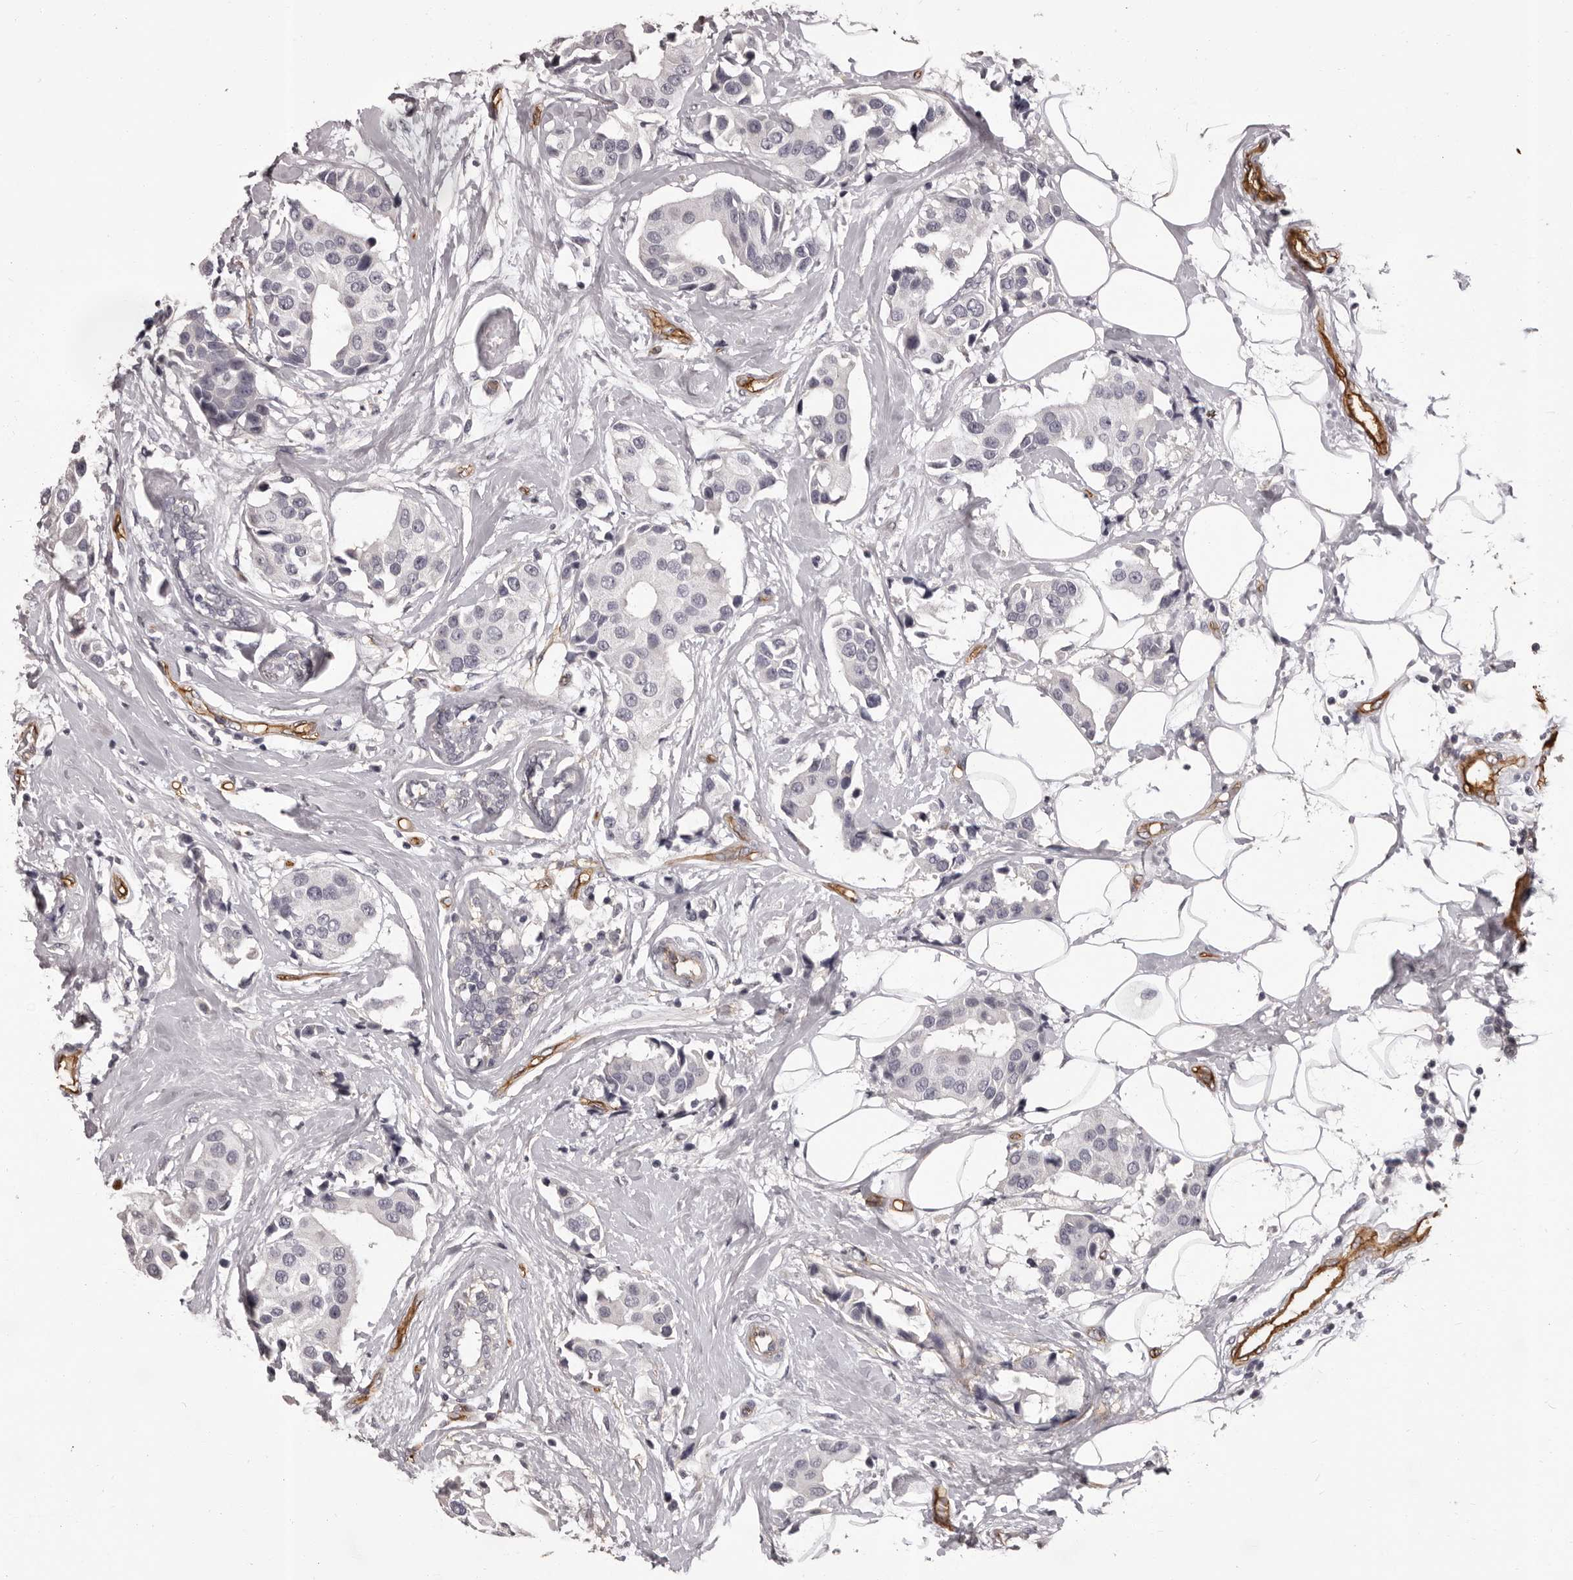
{"staining": {"intensity": "negative", "quantity": "none", "location": "none"}, "tissue": "breast cancer", "cell_type": "Tumor cells", "image_type": "cancer", "snomed": [{"axis": "morphology", "description": "Normal tissue, NOS"}, {"axis": "morphology", "description": "Duct carcinoma"}, {"axis": "topography", "description": "Breast"}], "caption": "Immunohistochemical staining of breast cancer demonstrates no significant positivity in tumor cells.", "gene": "GPR78", "patient": {"sex": "female", "age": 39}}